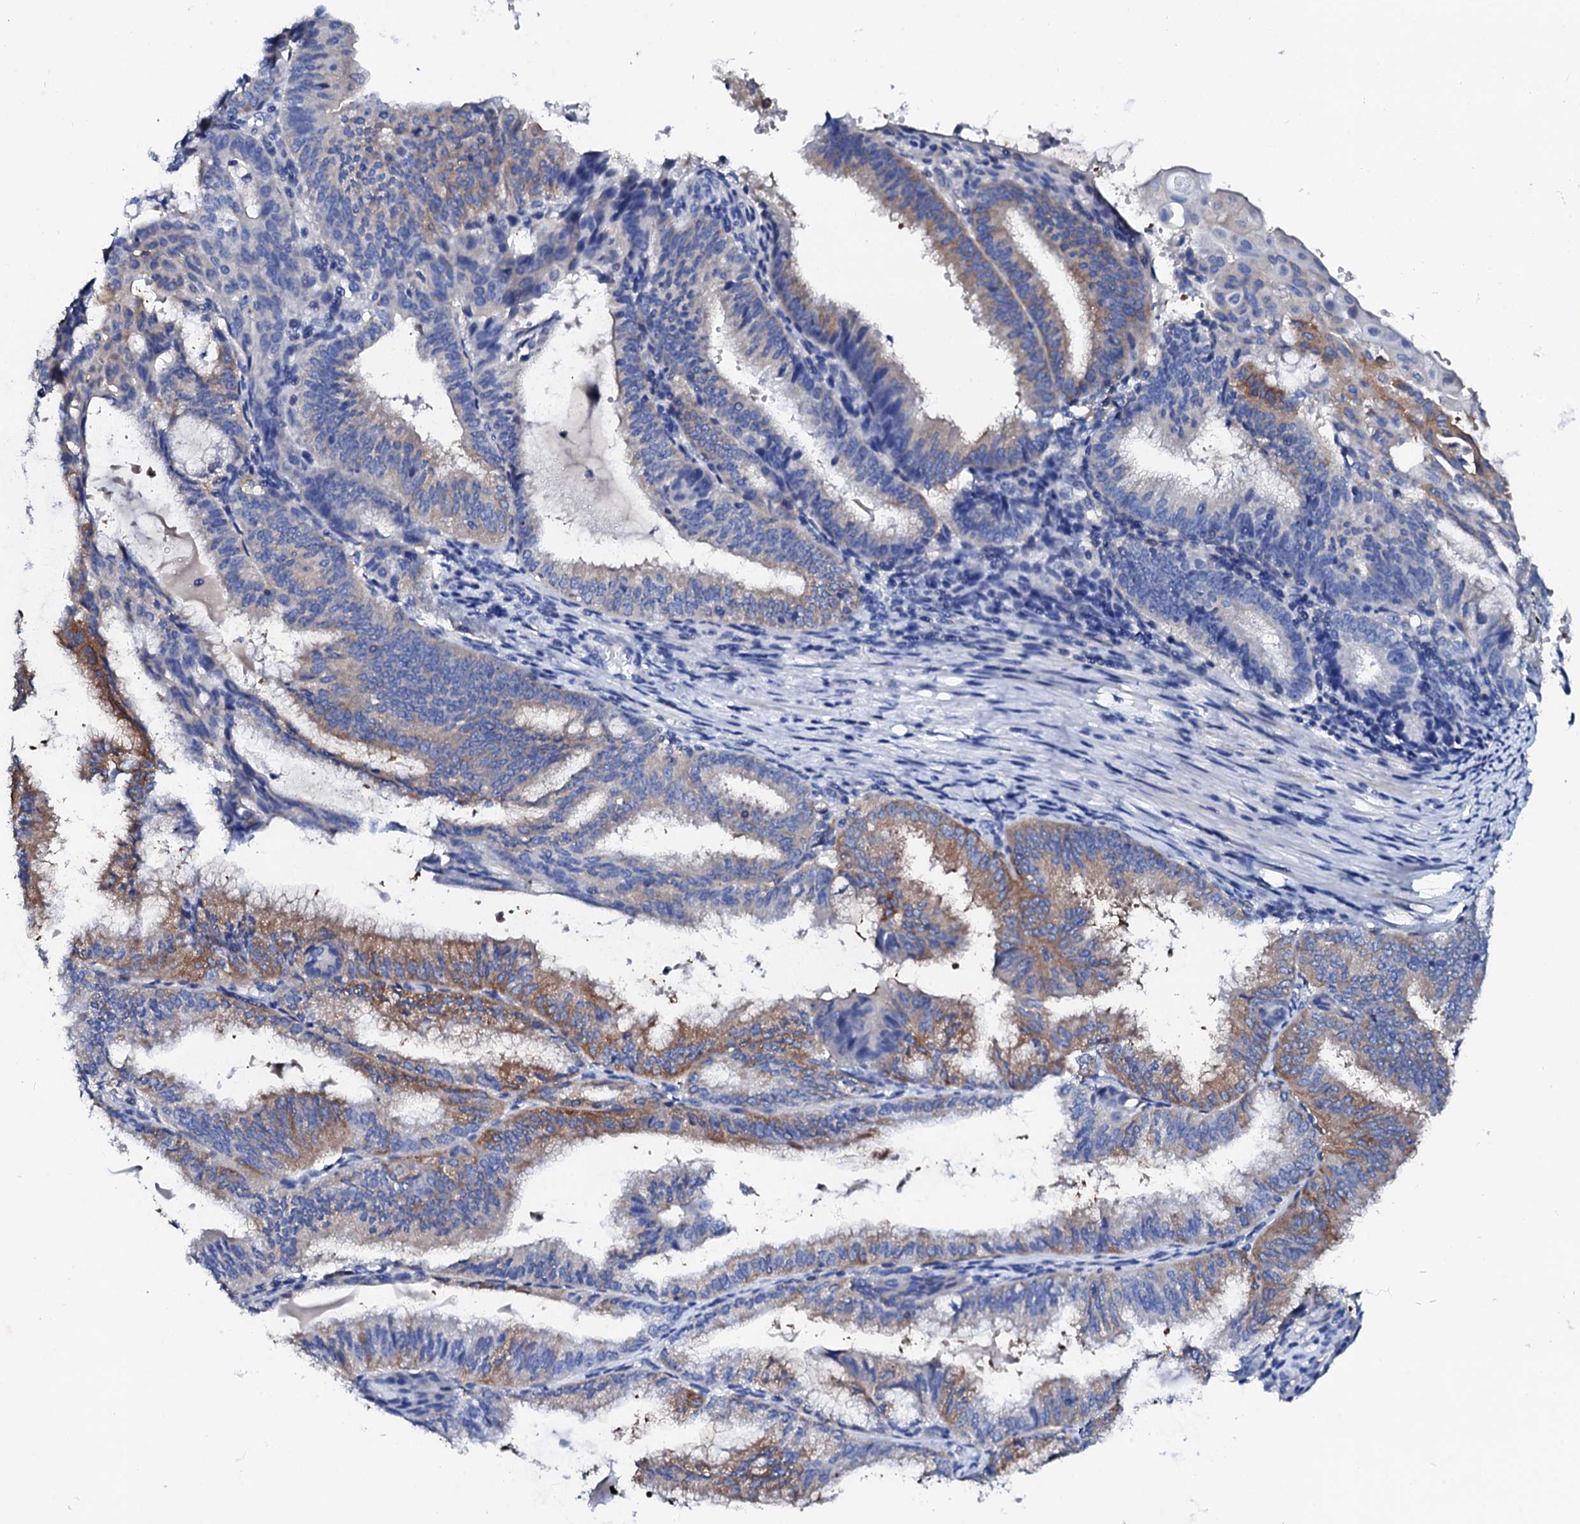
{"staining": {"intensity": "moderate", "quantity": "<25%", "location": "cytoplasmic/membranous"}, "tissue": "endometrial cancer", "cell_type": "Tumor cells", "image_type": "cancer", "snomed": [{"axis": "morphology", "description": "Adenocarcinoma, NOS"}, {"axis": "topography", "description": "Endometrium"}], "caption": "Adenocarcinoma (endometrial) was stained to show a protein in brown. There is low levels of moderate cytoplasmic/membranous staining in about <25% of tumor cells. Ihc stains the protein of interest in brown and the nuclei are stained blue.", "gene": "GLB1L3", "patient": {"sex": "female", "age": 49}}